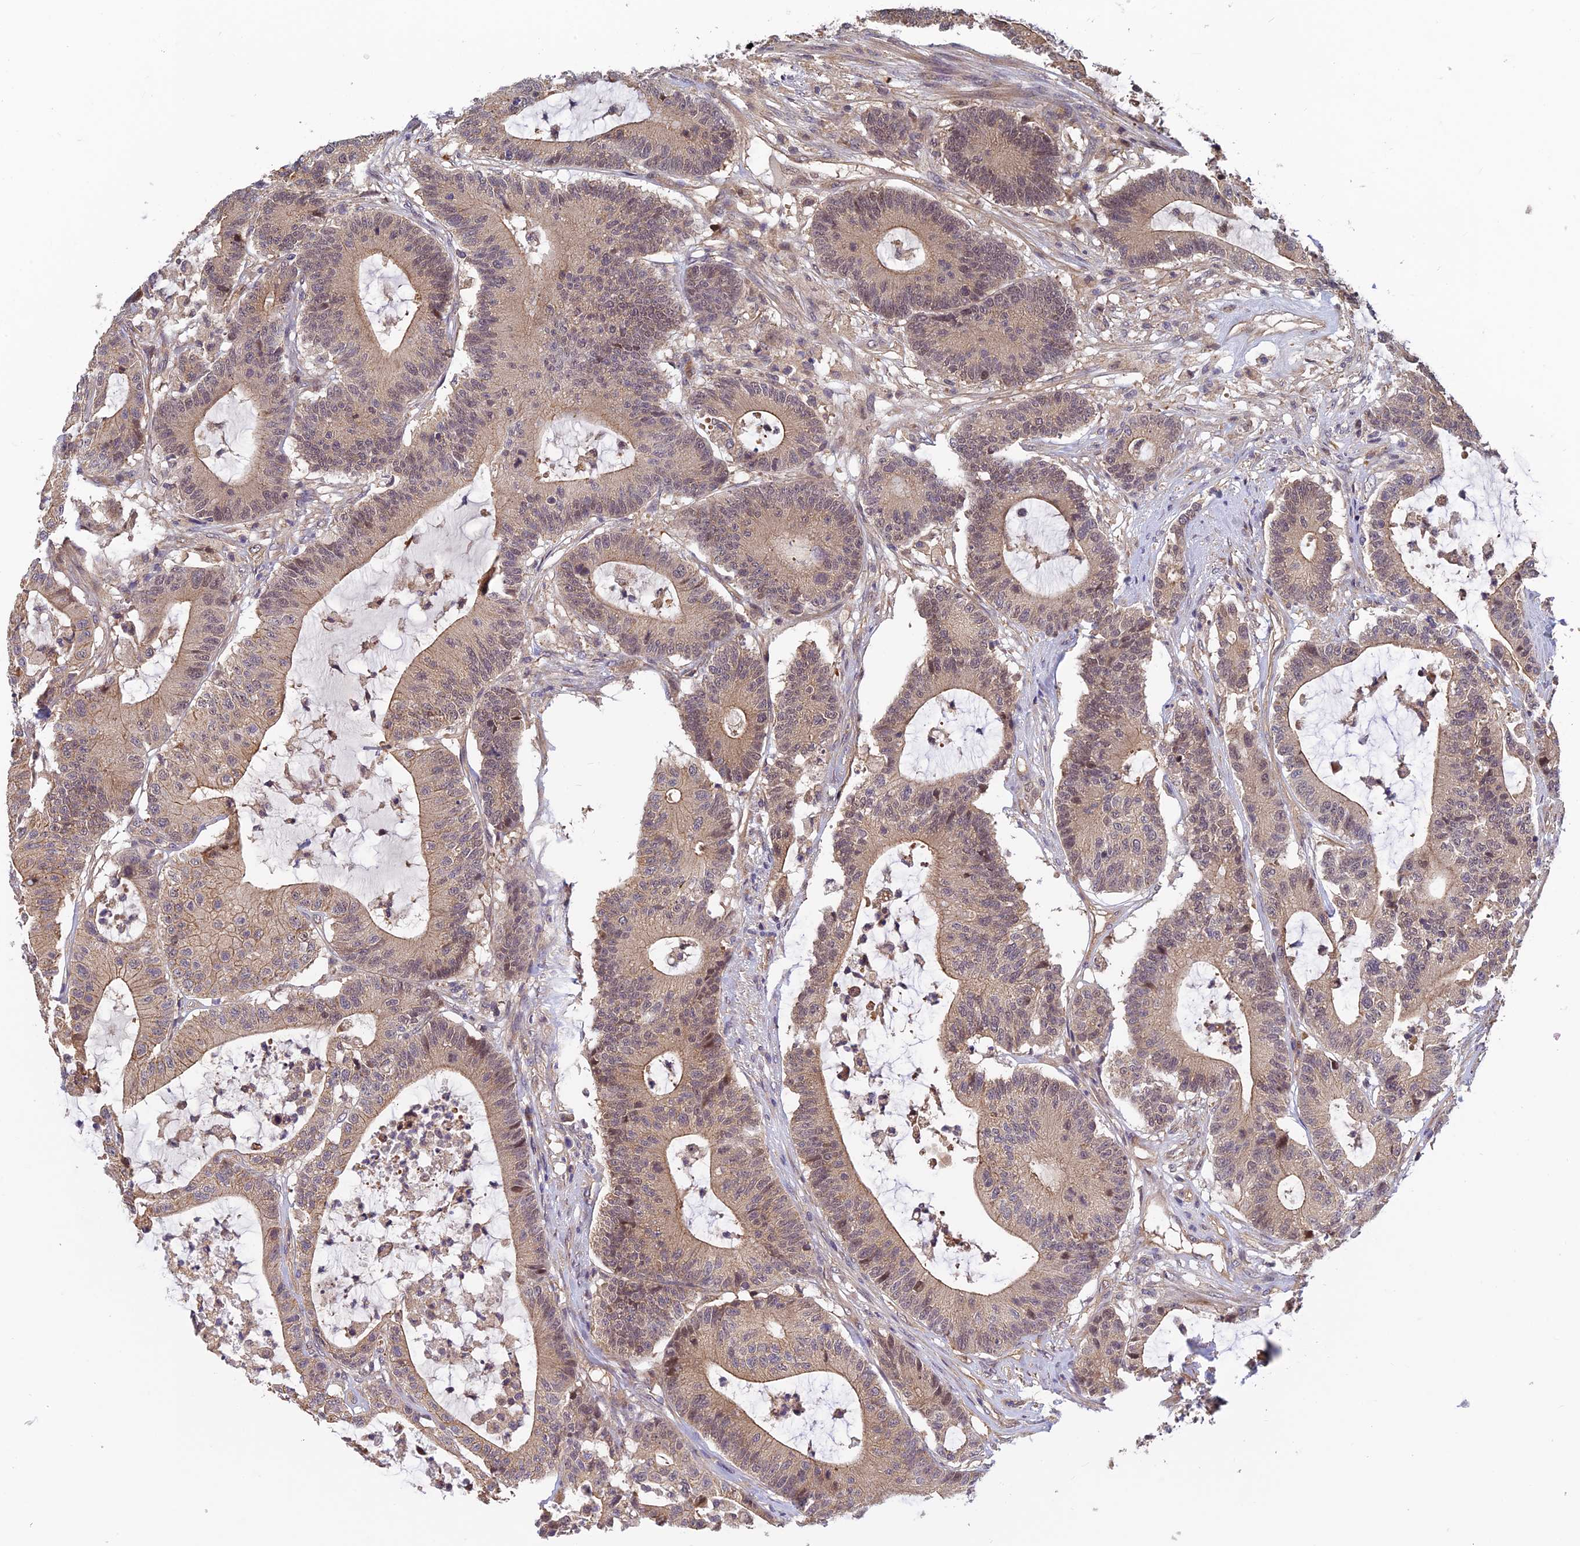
{"staining": {"intensity": "weak", "quantity": "25%-75%", "location": "cytoplasmic/membranous"}, "tissue": "colorectal cancer", "cell_type": "Tumor cells", "image_type": "cancer", "snomed": [{"axis": "morphology", "description": "Adenocarcinoma, NOS"}, {"axis": "topography", "description": "Colon"}], "caption": "Human adenocarcinoma (colorectal) stained with a brown dye exhibits weak cytoplasmic/membranous positive staining in approximately 25%-75% of tumor cells.", "gene": "PIKFYVE", "patient": {"sex": "female", "age": 84}}